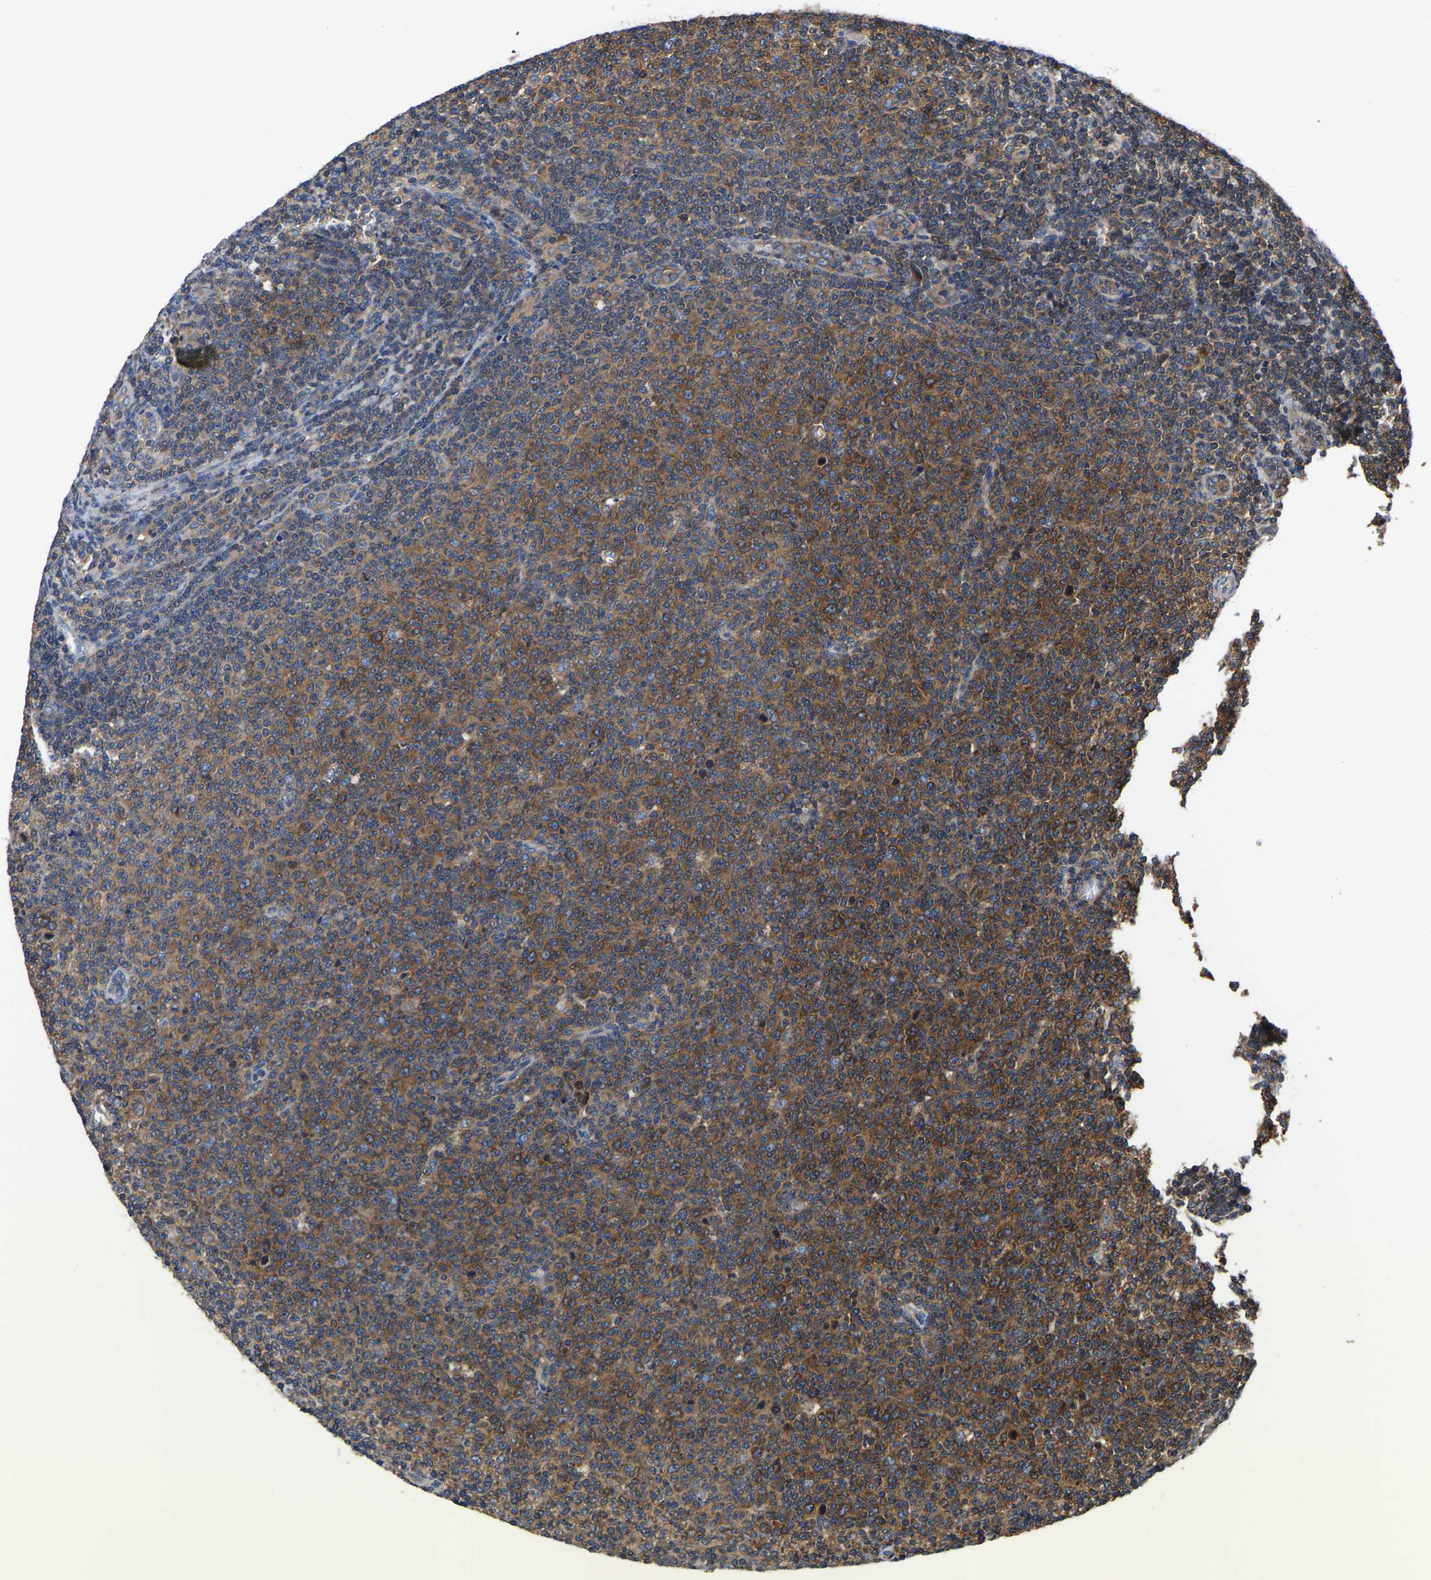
{"staining": {"intensity": "strong", "quantity": ">75%", "location": "cytoplasmic/membranous"}, "tissue": "lymphoma", "cell_type": "Tumor cells", "image_type": "cancer", "snomed": [{"axis": "morphology", "description": "Malignant lymphoma, non-Hodgkin's type, Low grade"}, {"axis": "topography", "description": "Lymph node"}], "caption": "Human malignant lymphoma, non-Hodgkin's type (low-grade) stained with a protein marker demonstrates strong staining in tumor cells.", "gene": "GARS1", "patient": {"sex": "male", "age": 66}}